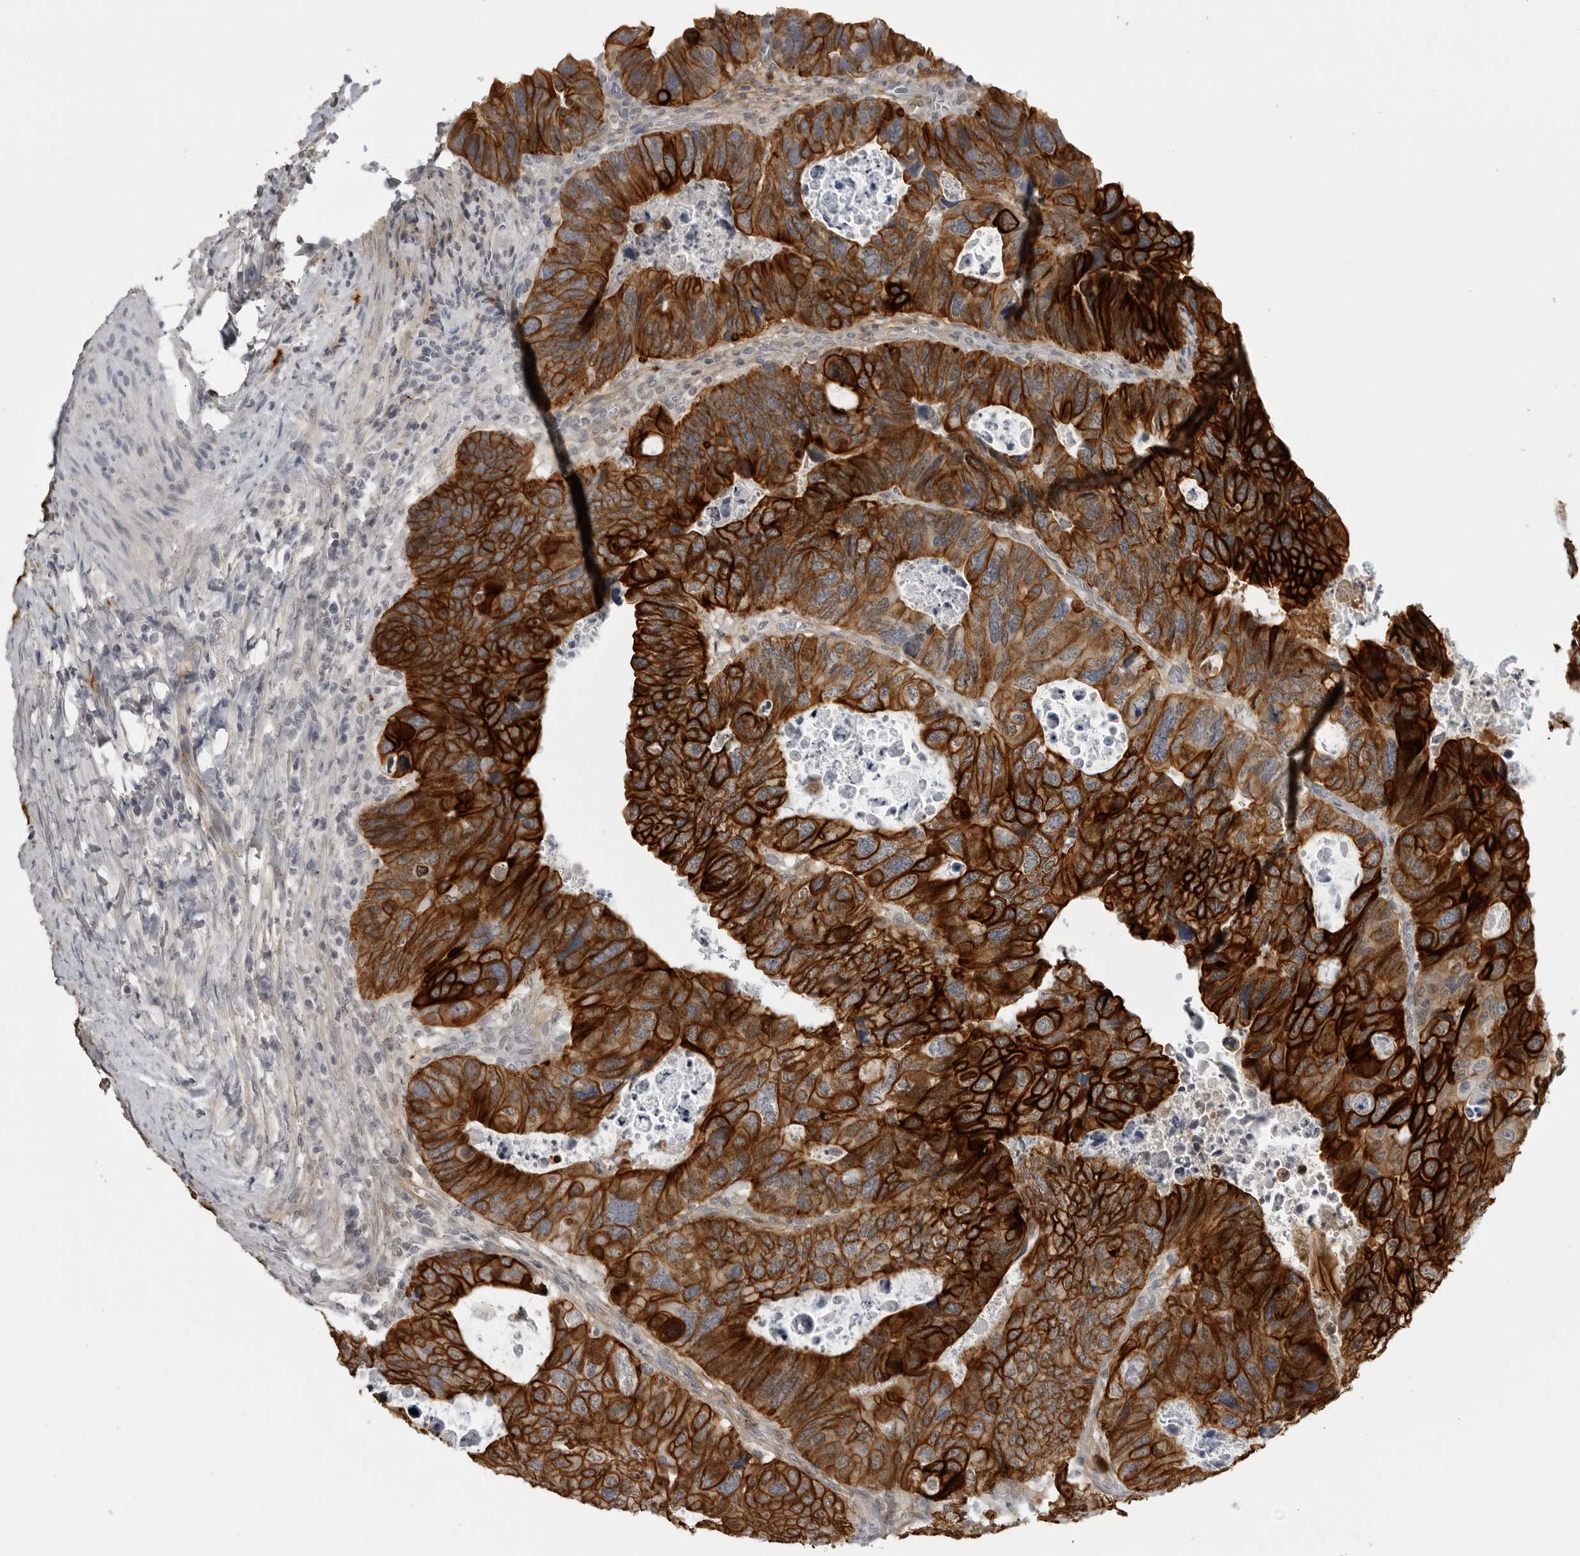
{"staining": {"intensity": "strong", "quantity": ">75%", "location": "cytoplasmic/membranous"}, "tissue": "colorectal cancer", "cell_type": "Tumor cells", "image_type": "cancer", "snomed": [{"axis": "morphology", "description": "Adenocarcinoma, NOS"}, {"axis": "topography", "description": "Rectum"}], "caption": "Immunohistochemistry (IHC) image of neoplastic tissue: human adenocarcinoma (colorectal) stained using immunohistochemistry (IHC) shows high levels of strong protein expression localized specifically in the cytoplasmic/membranous of tumor cells, appearing as a cytoplasmic/membranous brown color.", "gene": "SERPINF2", "patient": {"sex": "male", "age": 59}}